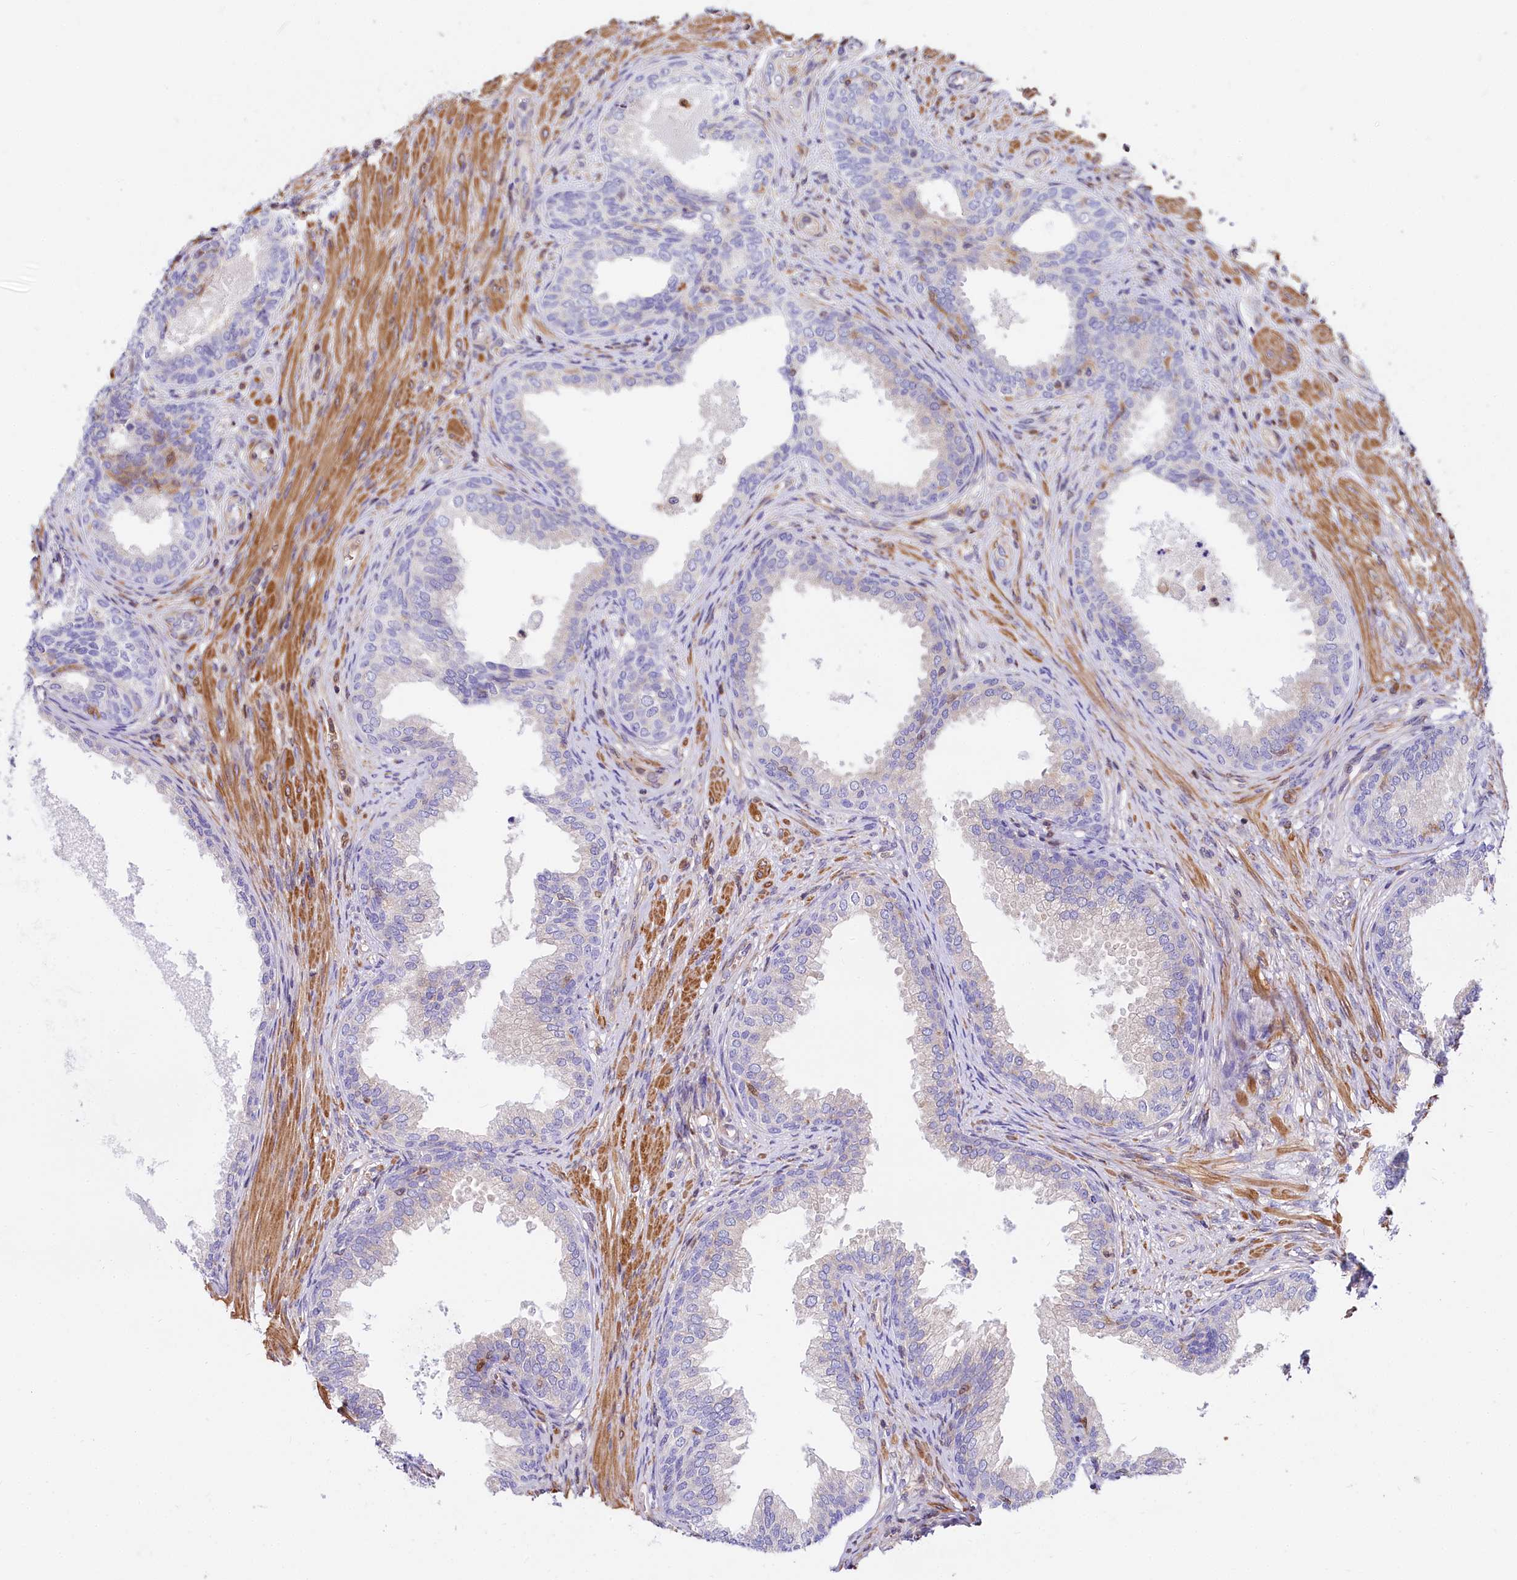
{"staining": {"intensity": "negative", "quantity": "none", "location": "none"}, "tissue": "prostate", "cell_type": "Glandular cells", "image_type": "normal", "snomed": [{"axis": "morphology", "description": "Normal tissue, NOS"}, {"axis": "topography", "description": "Prostate"}], "caption": "This is an immunohistochemistry (IHC) histopathology image of benign prostate. There is no positivity in glandular cells.", "gene": "FCHSD2", "patient": {"sex": "male", "age": 76}}